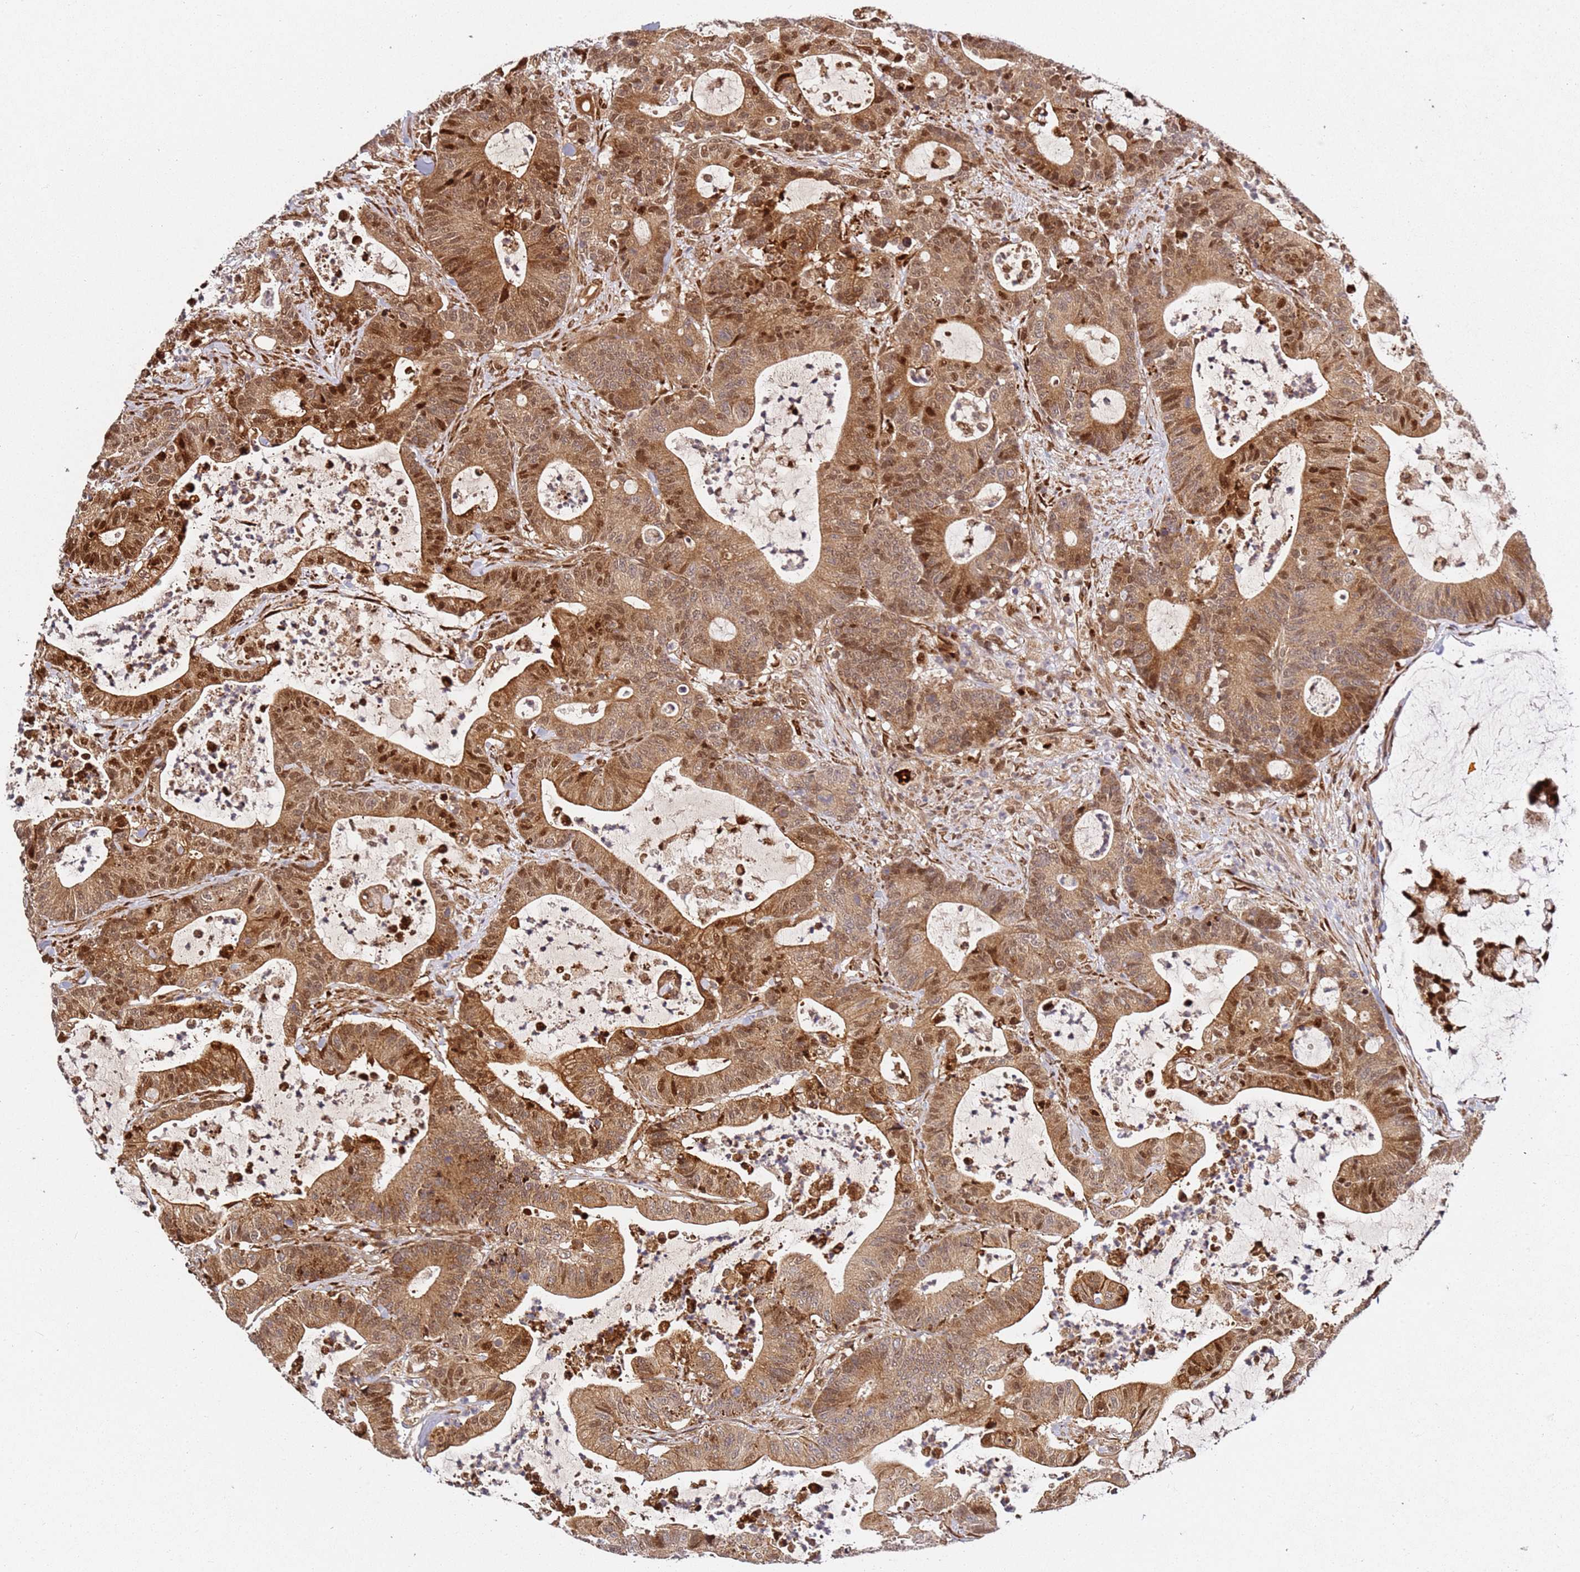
{"staining": {"intensity": "moderate", "quantity": ">75%", "location": "cytoplasmic/membranous,nuclear"}, "tissue": "colorectal cancer", "cell_type": "Tumor cells", "image_type": "cancer", "snomed": [{"axis": "morphology", "description": "Adenocarcinoma, NOS"}, {"axis": "topography", "description": "Colon"}], "caption": "Protein expression analysis of human colorectal adenocarcinoma reveals moderate cytoplasmic/membranous and nuclear positivity in approximately >75% of tumor cells. The staining was performed using DAB (3,3'-diaminobenzidine) to visualize the protein expression in brown, while the nuclei were stained in blue with hematoxylin (Magnification: 20x).", "gene": "SMOX", "patient": {"sex": "female", "age": 84}}